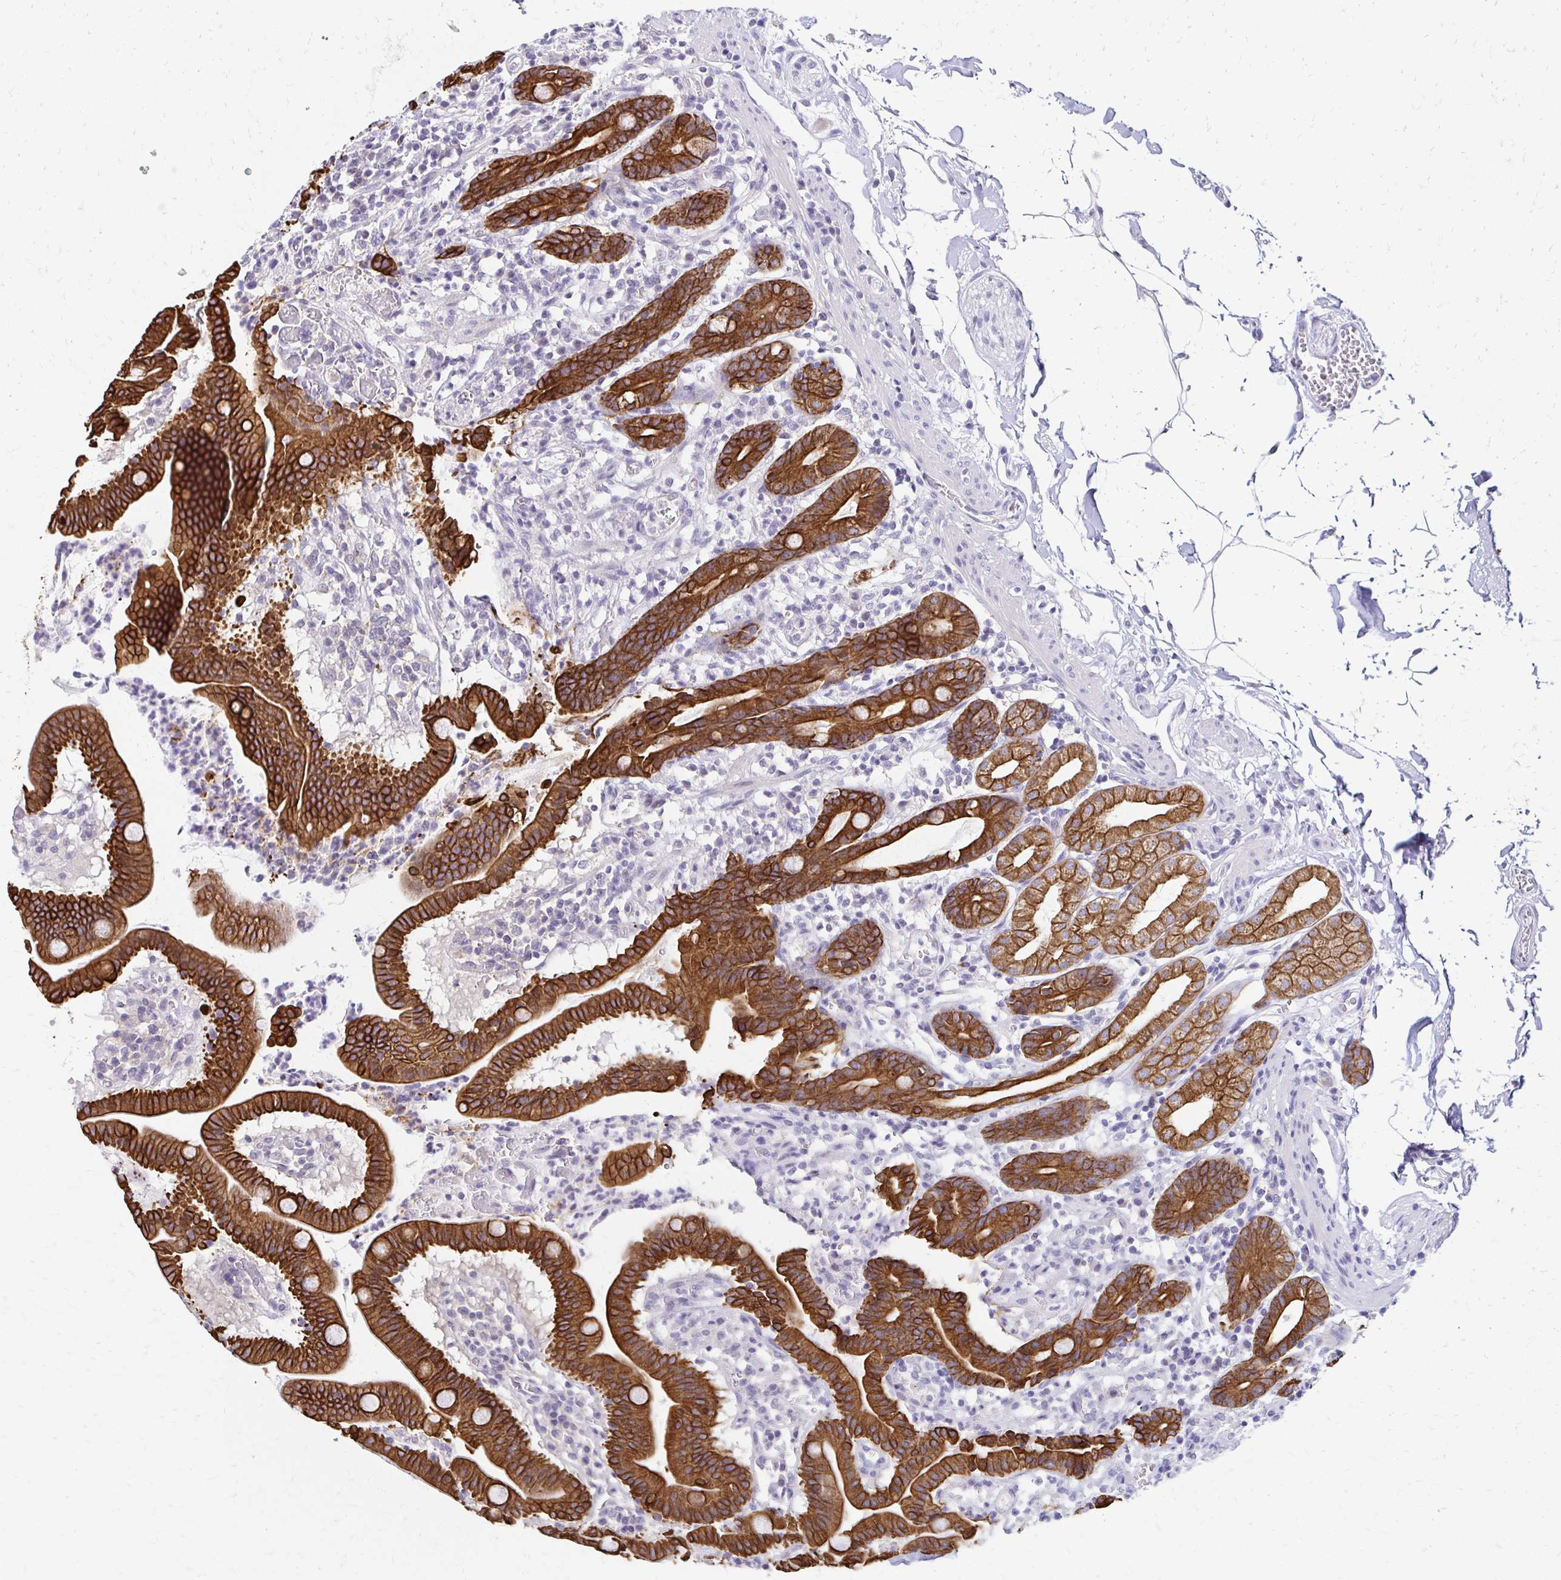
{"staining": {"intensity": "strong", "quantity": ">75%", "location": "cytoplasmic/membranous"}, "tissue": "duodenum", "cell_type": "Glandular cells", "image_type": "normal", "snomed": [{"axis": "morphology", "description": "Normal tissue, NOS"}, {"axis": "topography", "description": "Pancreas"}, {"axis": "topography", "description": "Duodenum"}], "caption": "Duodenum was stained to show a protein in brown. There is high levels of strong cytoplasmic/membranous expression in about >75% of glandular cells. (Brightfield microscopy of DAB IHC at high magnification).", "gene": "C1QTNF2", "patient": {"sex": "male", "age": 59}}